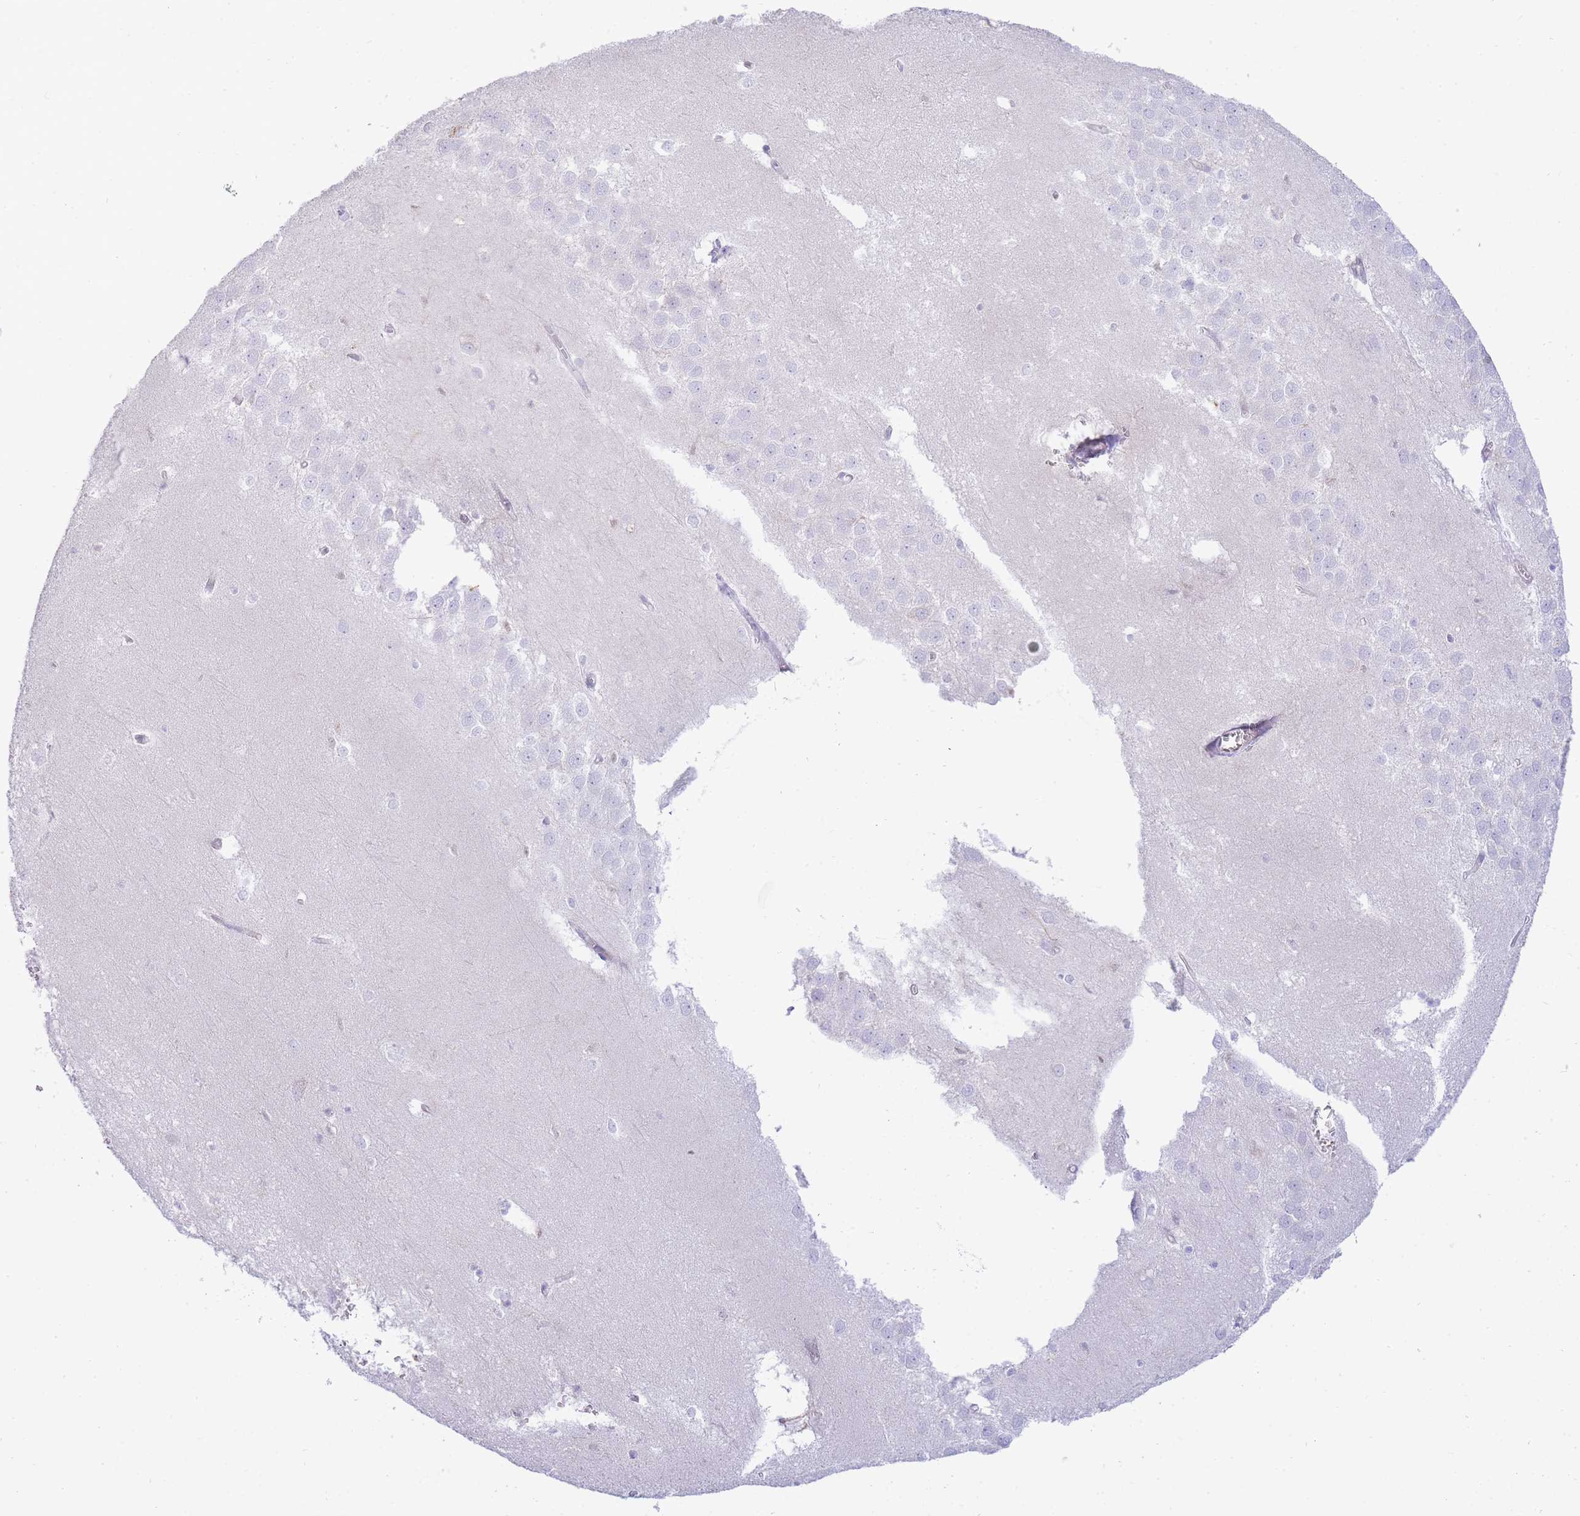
{"staining": {"intensity": "negative", "quantity": "none", "location": "none"}, "tissue": "hippocampus", "cell_type": "Glial cells", "image_type": "normal", "snomed": [{"axis": "morphology", "description": "Normal tissue, NOS"}, {"axis": "topography", "description": "Hippocampus"}], "caption": "Glial cells are negative for protein expression in unremarkable human hippocampus. (DAB immunohistochemistry visualized using brightfield microscopy, high magnification).", "gene": "FBN3", "patient": {"sex": "female", "age": 64}}